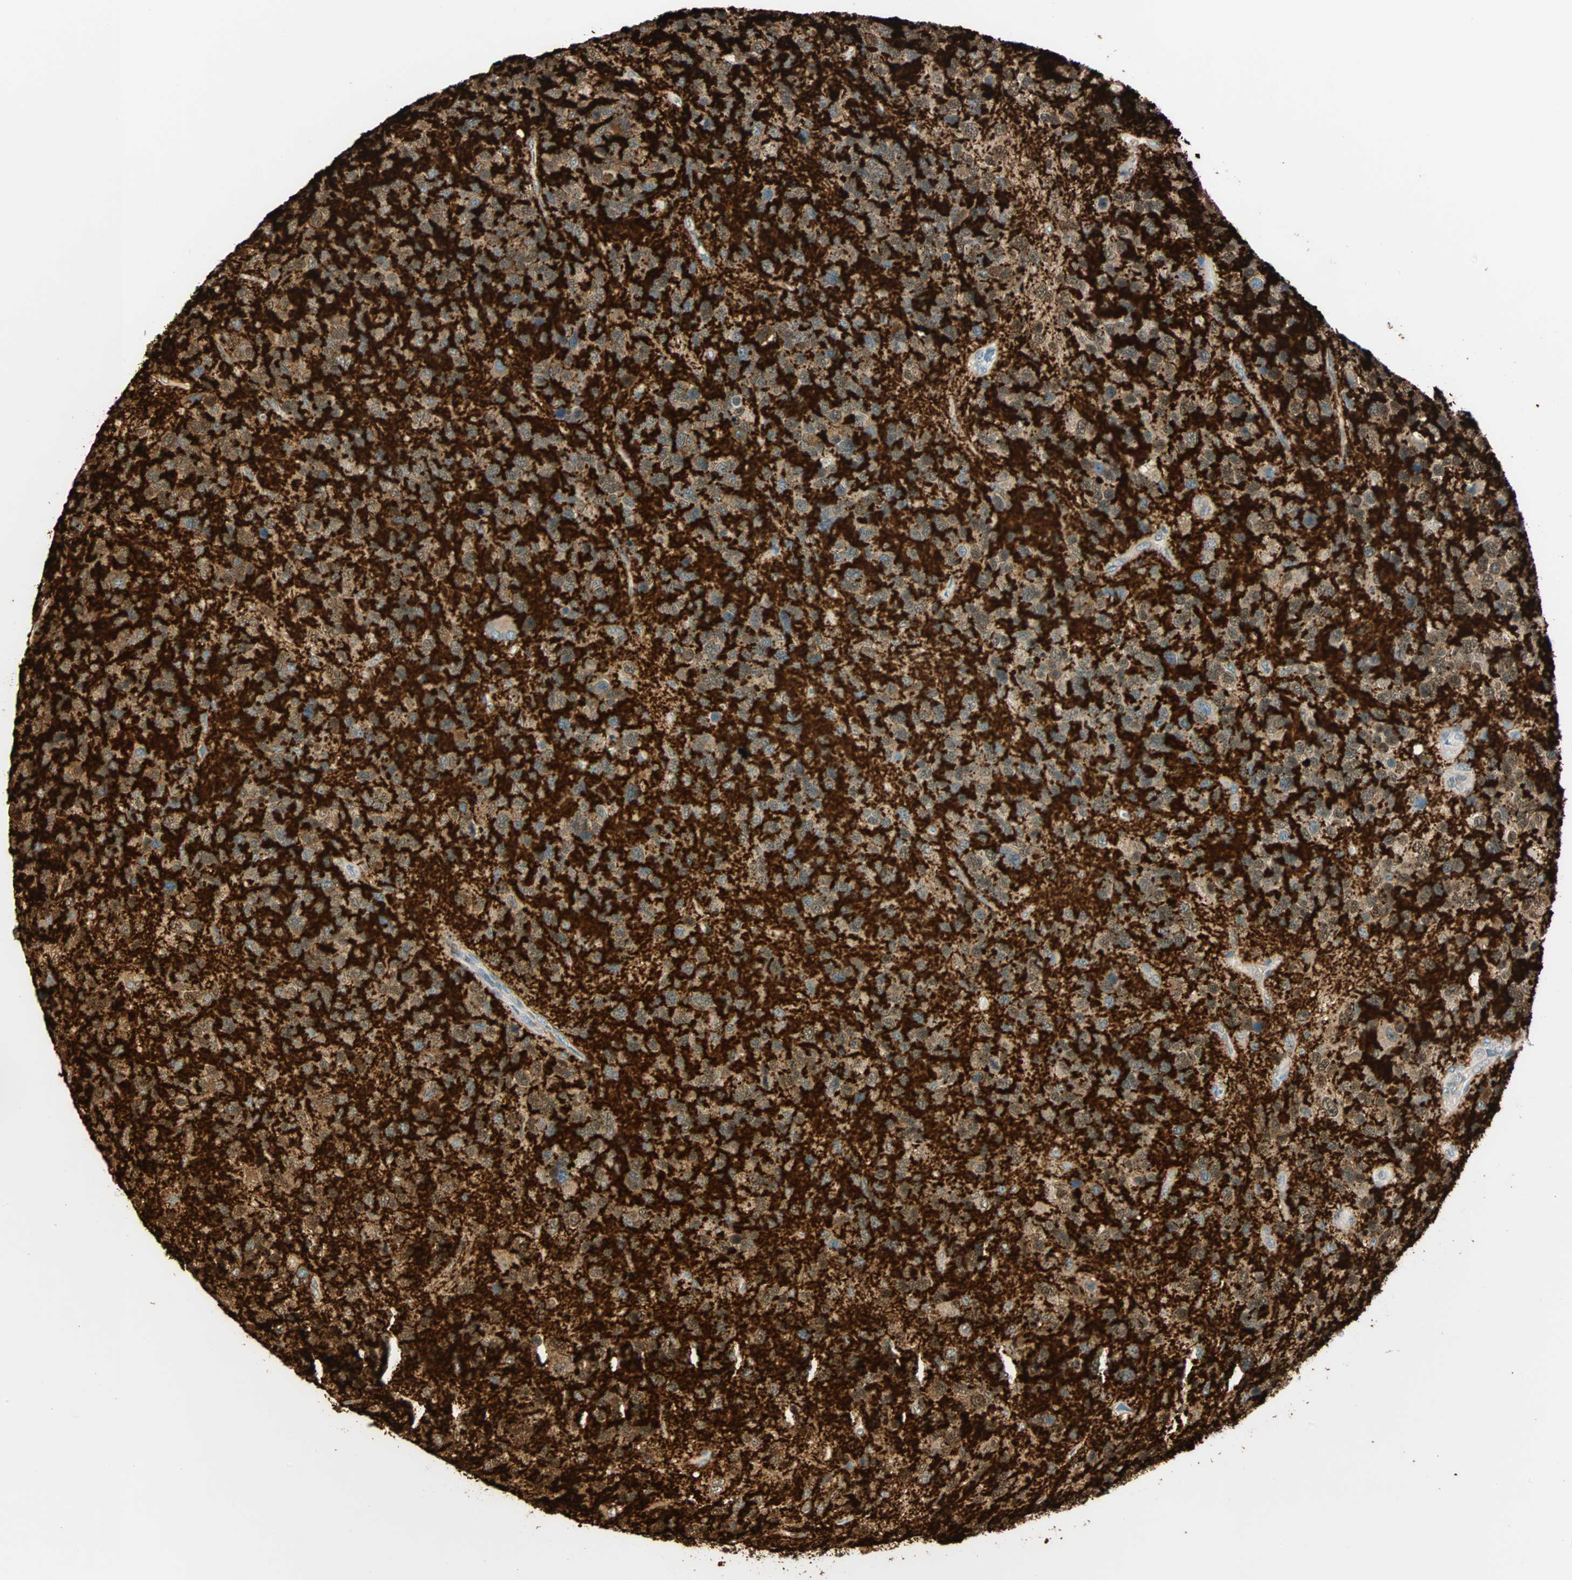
{"staining": {"intensity": "negative", "quantity": "none", "location": "none"}, "tissue": "glioma", "cell_type": "Tumor cells", "image_type": "cancer", "snomed": [{"axis": "morphology", "description": "Glioma, malignant, High grade"}, {"axis": "topography", "description": "Brain"}], "caption": "An image of human glioma is negative for staining in tumor cells.", "gene": "BCAN", "patient": {"sex": "female", "age": 58}}